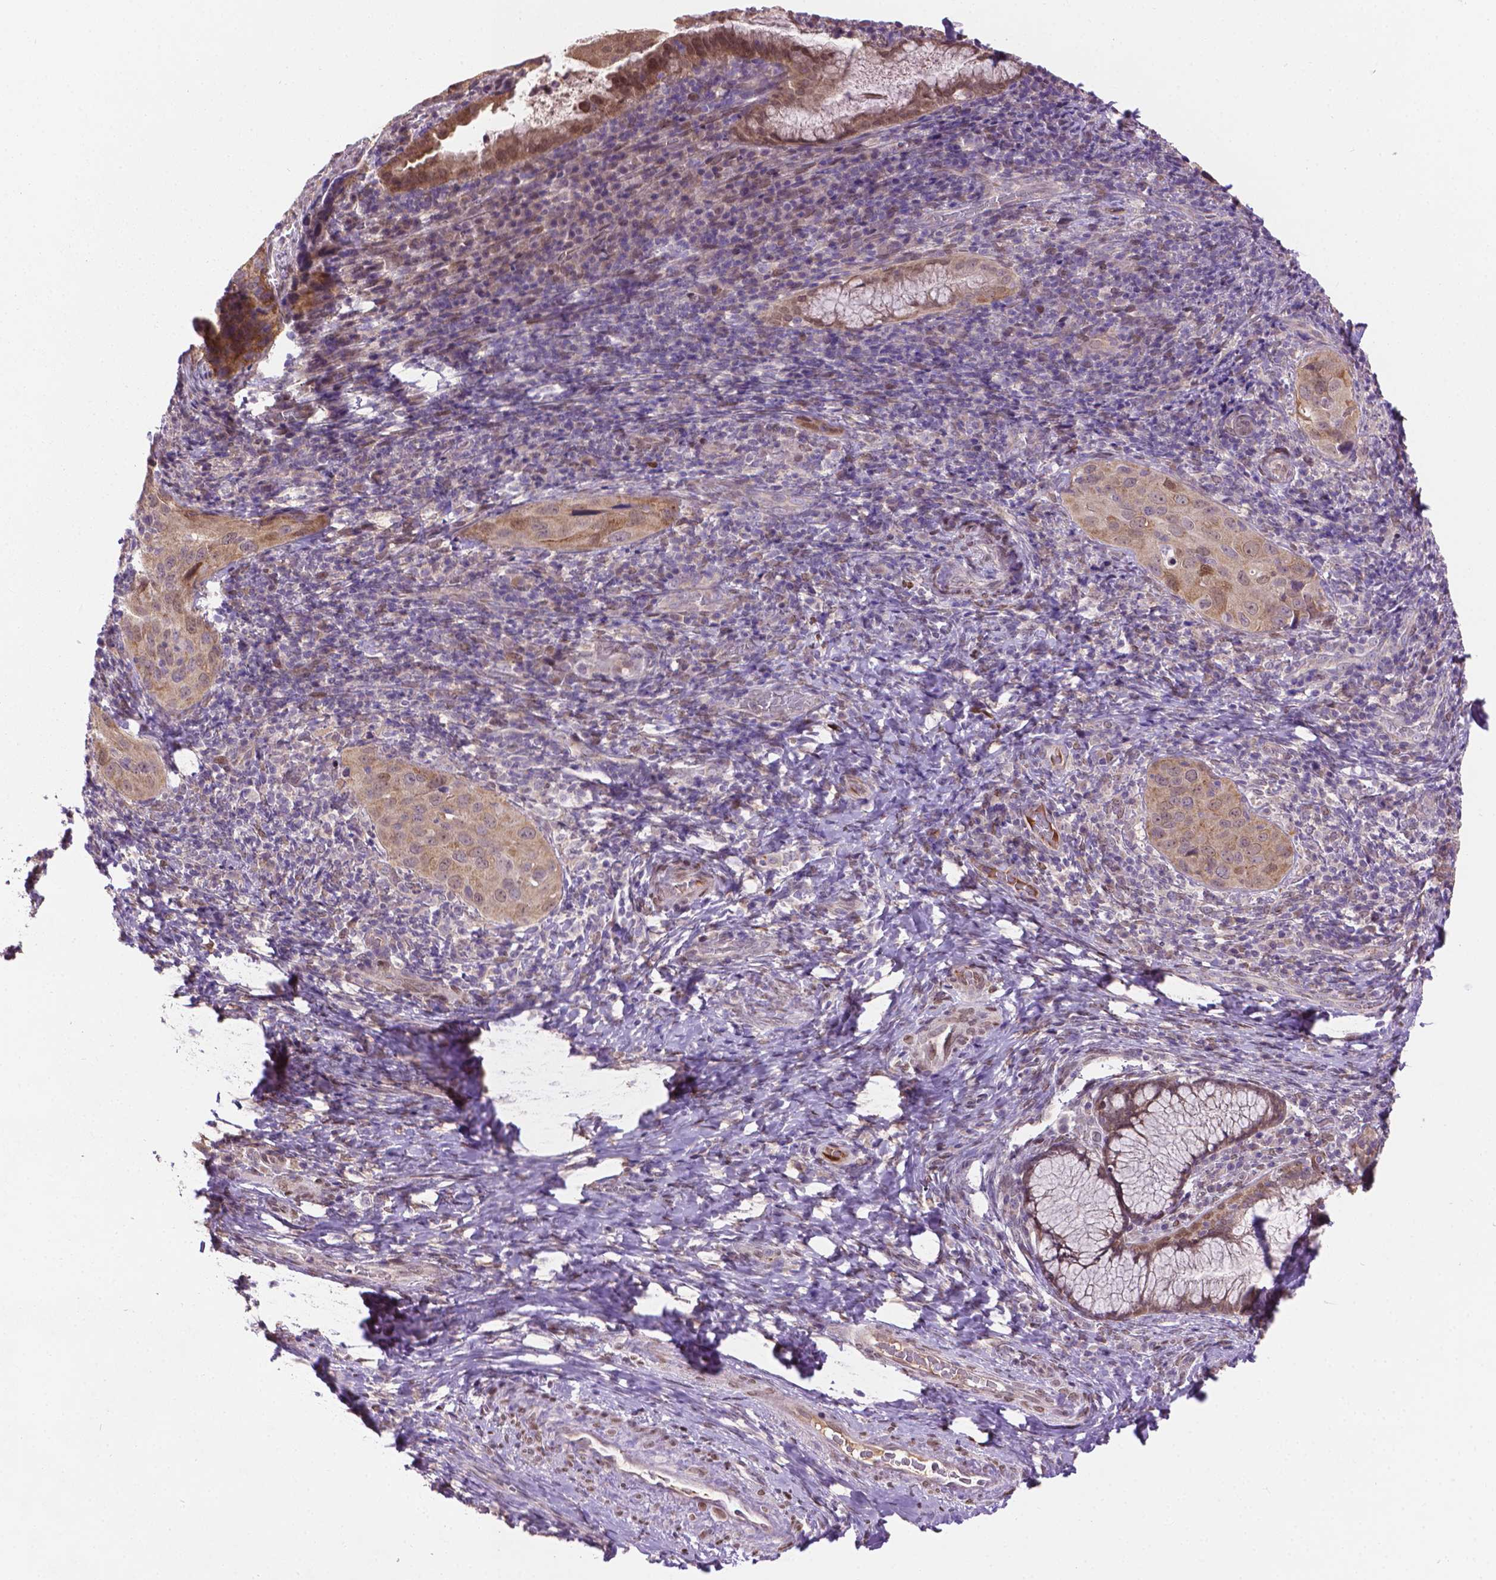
{"staining": {"intensity": "negative", "quantity": "none", "location": "none"}, "tissue": "cervical cancer", "cell_type": "Tumor cells", "image_type": "cancer", "snomed": [{"axis": "morphology", "description": "Normal tissue, NOS"}, {"axis": "morphology", "description": "Squamous cell carcinoma, NOS"}, {"axis": "topography", "description": "Cervix"}], "caption": "Tumor cells are negative for protein expression in human cervical cancer.", "gene": "IRF6", "patient": {"sex": "female", "age": 51}}